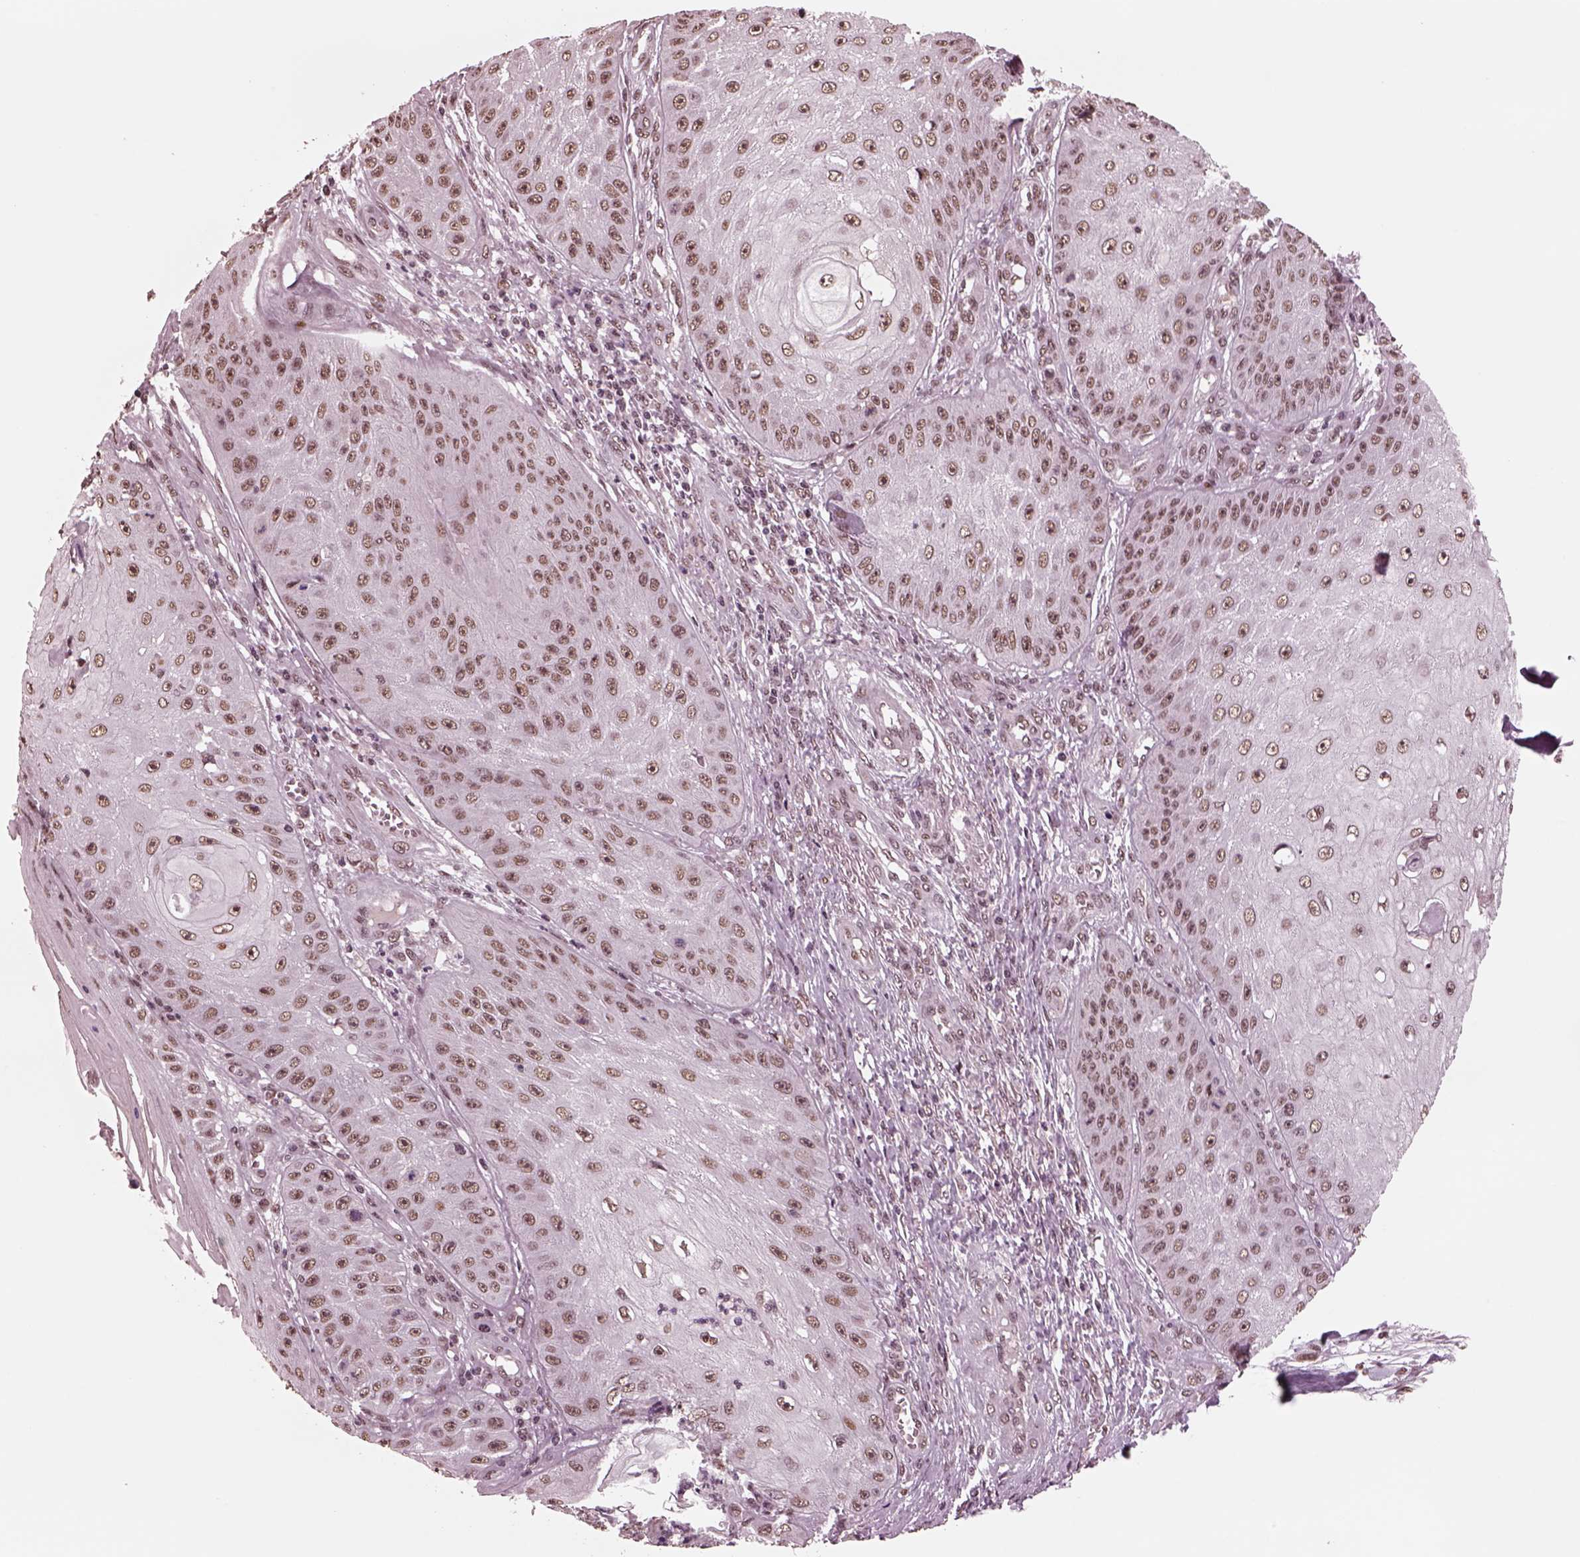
{"staining": {"intensity": "weak", "quantity": ">75%", "location": "nuclear"}, "tissue": "skin cancer", "cell_type": "Tumor cells", "image_type": "cancer", "snomed": [{"axis": "morphology", "description": "Squamous cell carcinoma, NOS"}, {"axis": "topography", "description": "Skin"}], "caption": "IHC image of skin cancer (squamous cell carcinoma) stained for a protein (brown), which exhibits low levels of weak nuclear staining in approximately >75% of tumor cells.", "gene": "NAP1L5", "patient": {"sex": "male", "age": 70}}